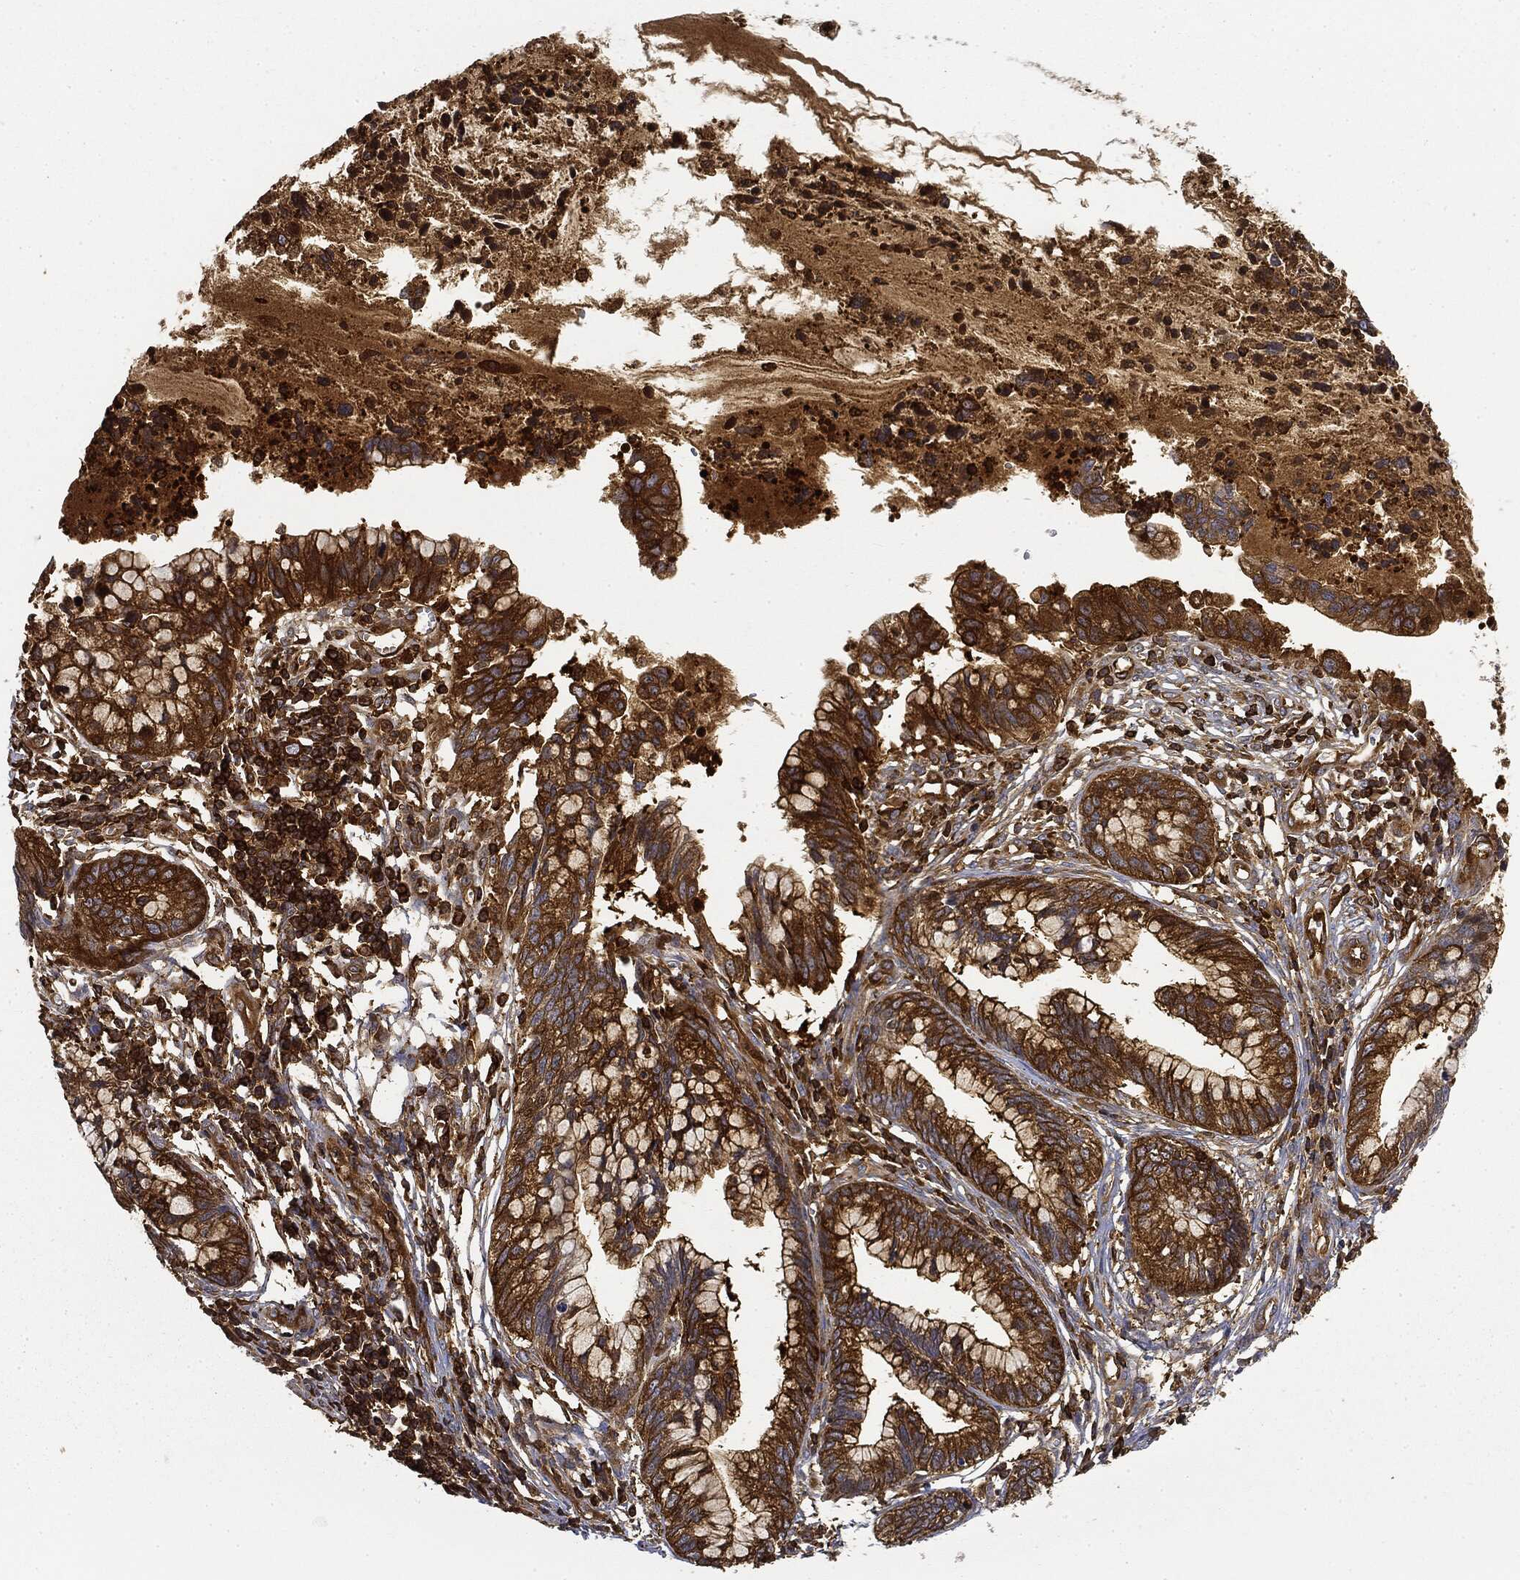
{"staining": {"intensity": "strong", "quantity": ">75%", "location": "cytoplasmic/membranous"}, "tissue": "cervical cancer", "cell_type": "Tumor cells", "image_type": "cancer", "snomed": [{"axis": "morphology", "description": "Adenocarcinoma, NOS"}, {"axis": "topography", "description": "Cervix"}], "caption": "Adenocarcinoma (cervical) stained with DAB (3,3'-diaminobenzidine) immunohistochemistry exhibits high levels of strong cytoplasmic/membranous staining in approximately >75% of tumor cells.", "gene": "WDR1", "patient": {"sex": "female", "age": 44}}